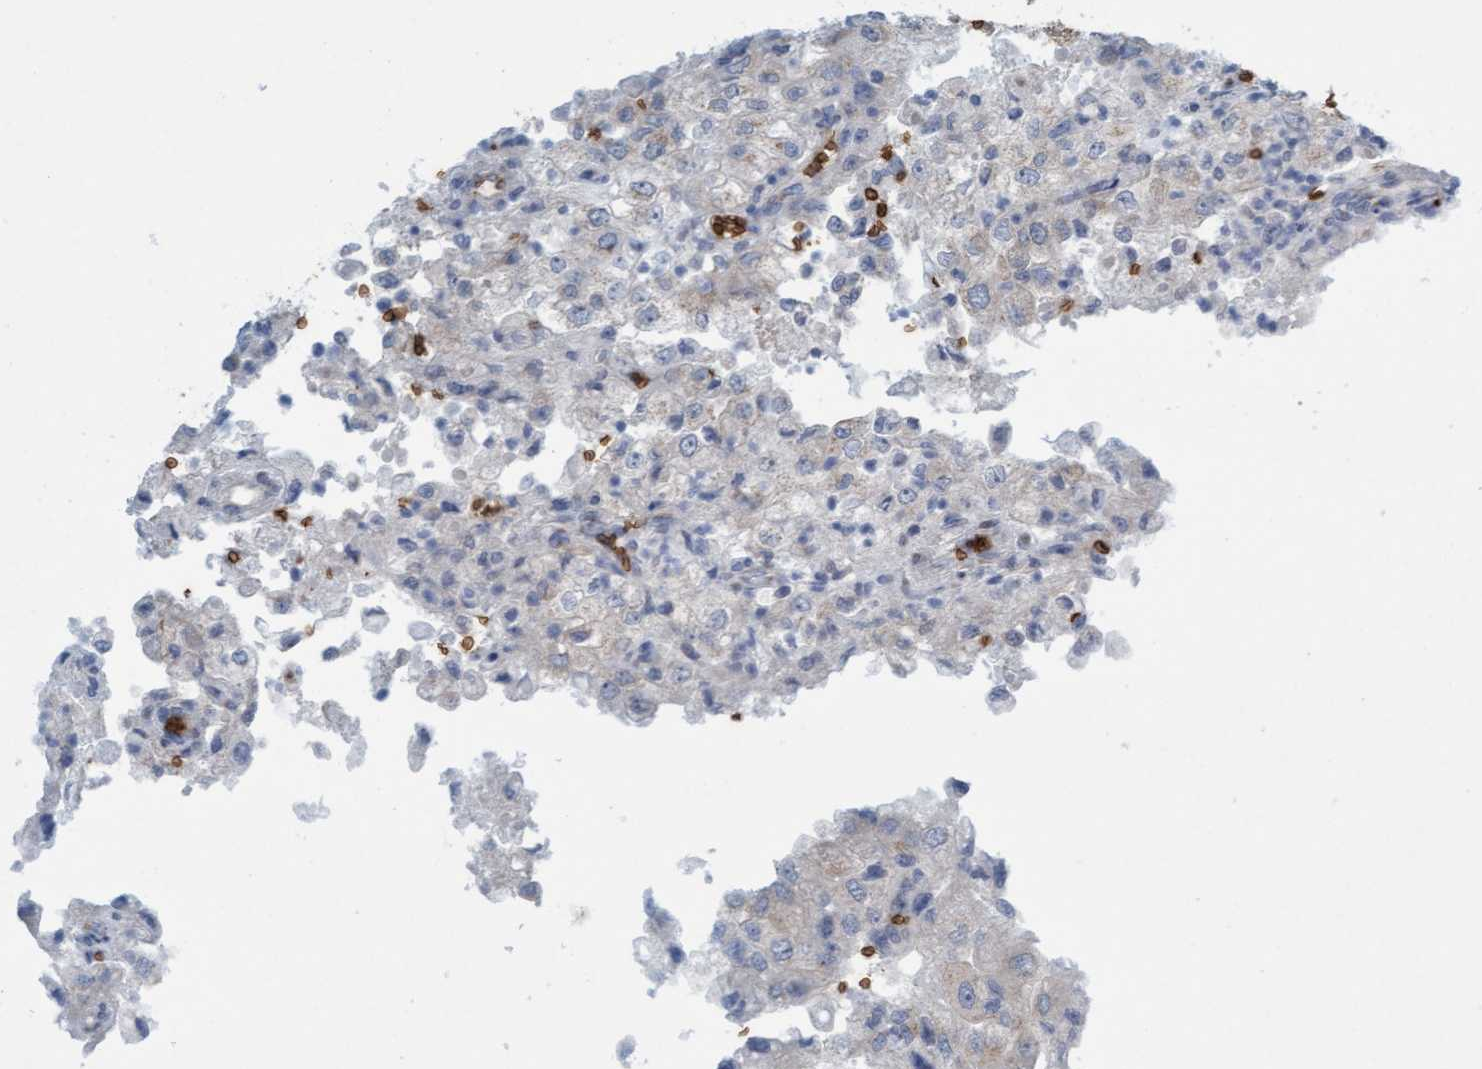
{"staining": {"intensity": "negative", "quantity": "none", "location": "none"}, "tissue": "renal cancer", "cell_type": "Tumor cells", "image_type": "cancer", "snomed": [{"axis": "morphology", "description": "Adenocarcinoma, NOS"}, {"axis": "topography", "description": "Kidney"}], "caption": "DAB immunohistochemical staining of human renal adenocarcinoma demonstrates no significant expression in tumor cells.", "gene": "SPEM2", "patient": {"sex": "female", "age": 54}}